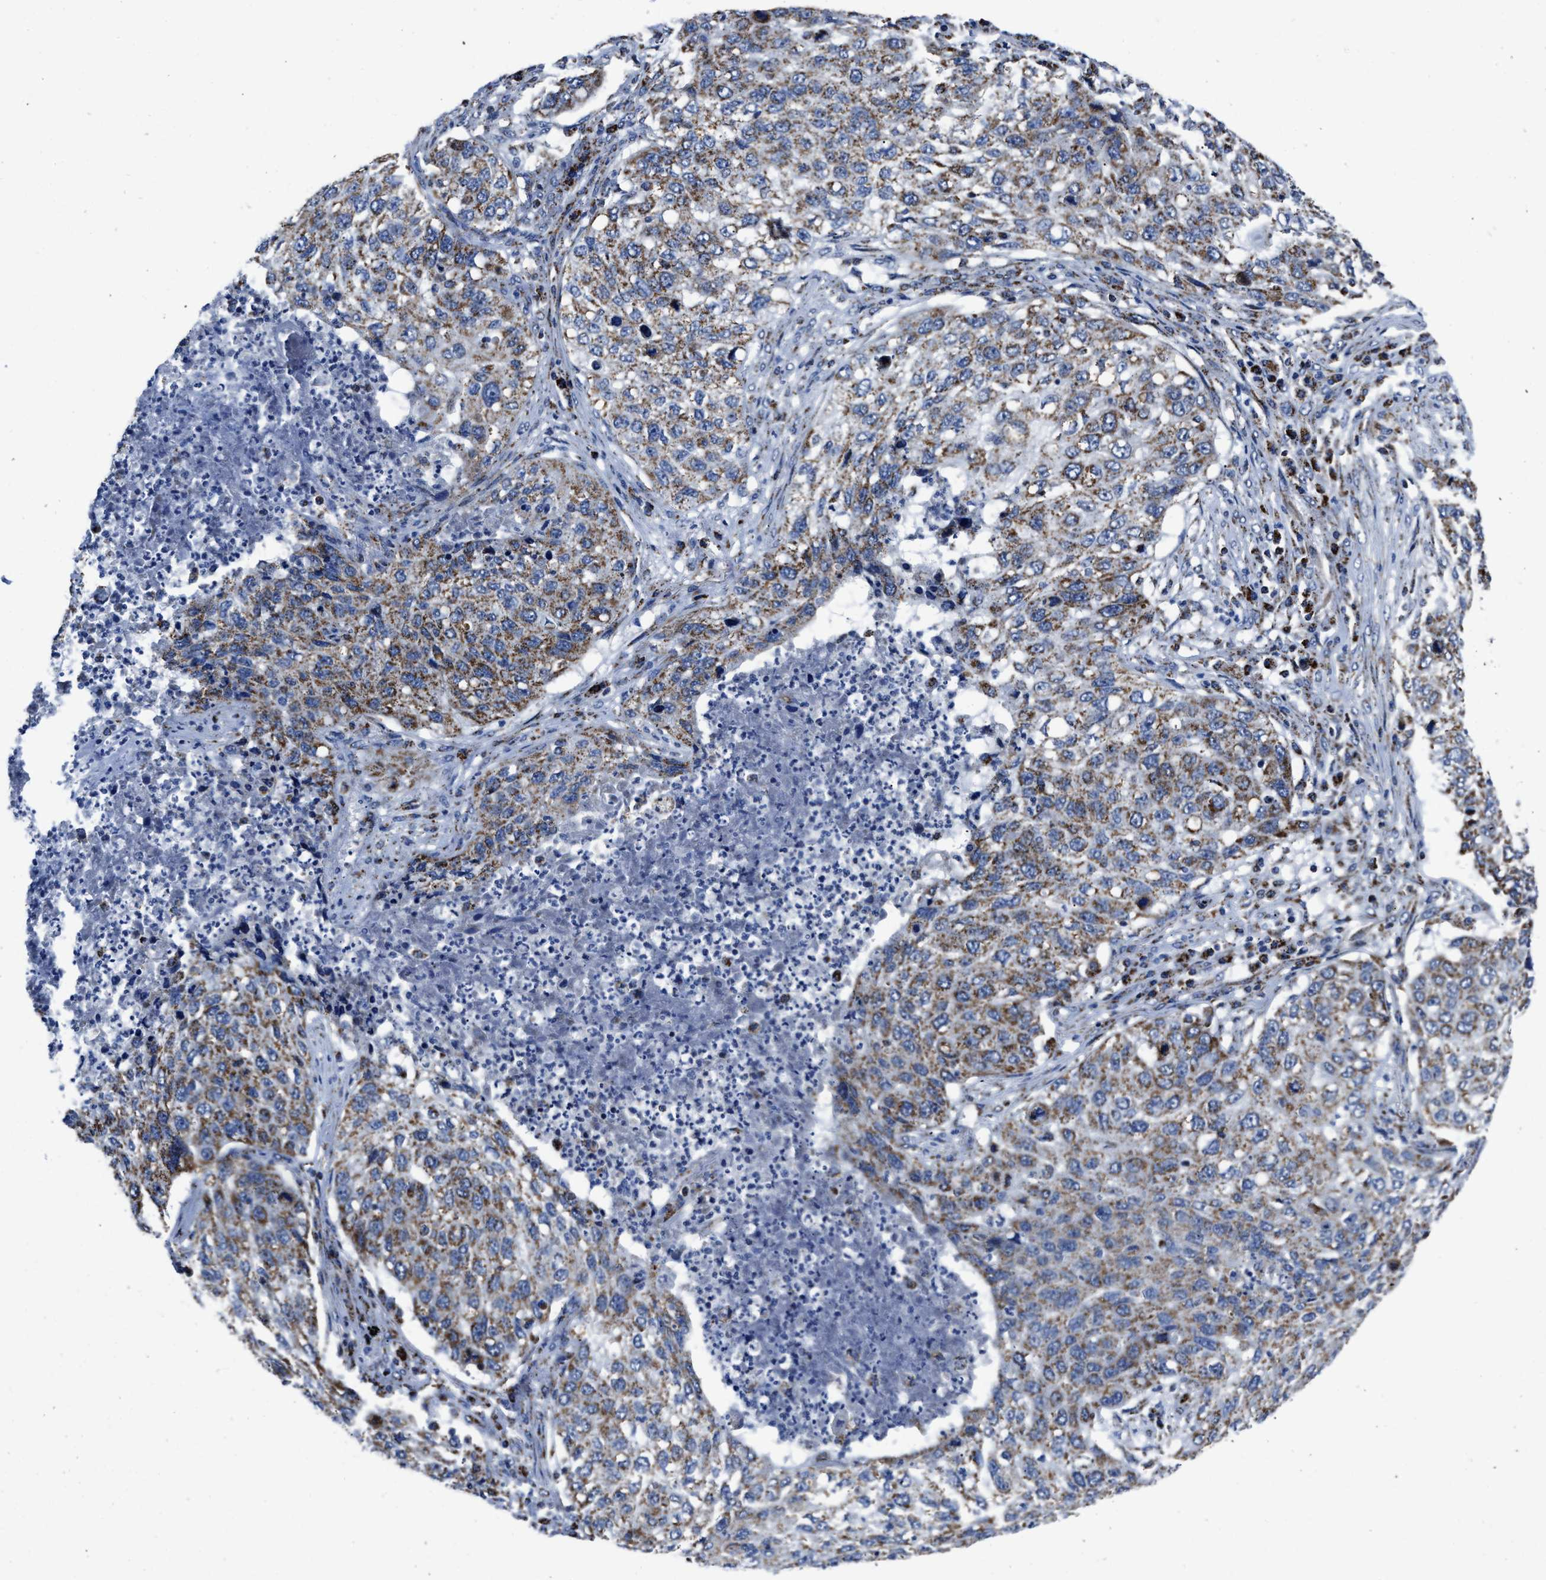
{"staining": {"intensity": "moderate", "quantity": ">75%", "location": "cytoplasmic/membranous"}, "tissue": "lung cancer", "cell_type": "Tumor cells", "image_type": "cancer", "snomed": [{"axis": "morphology", "description": "Squamous cell carcinoma, NOS"}, {"axis": "topography", "description": "Lung"}], "caption": "Immunohistochemical staining of lung squamous cell carcinoma reveals moderate cytoplasmic/membranous protein staining in approximately >75% of tumor cells.", "gene": "NSD3", "patient": {"sex": "female", "age": 63}}